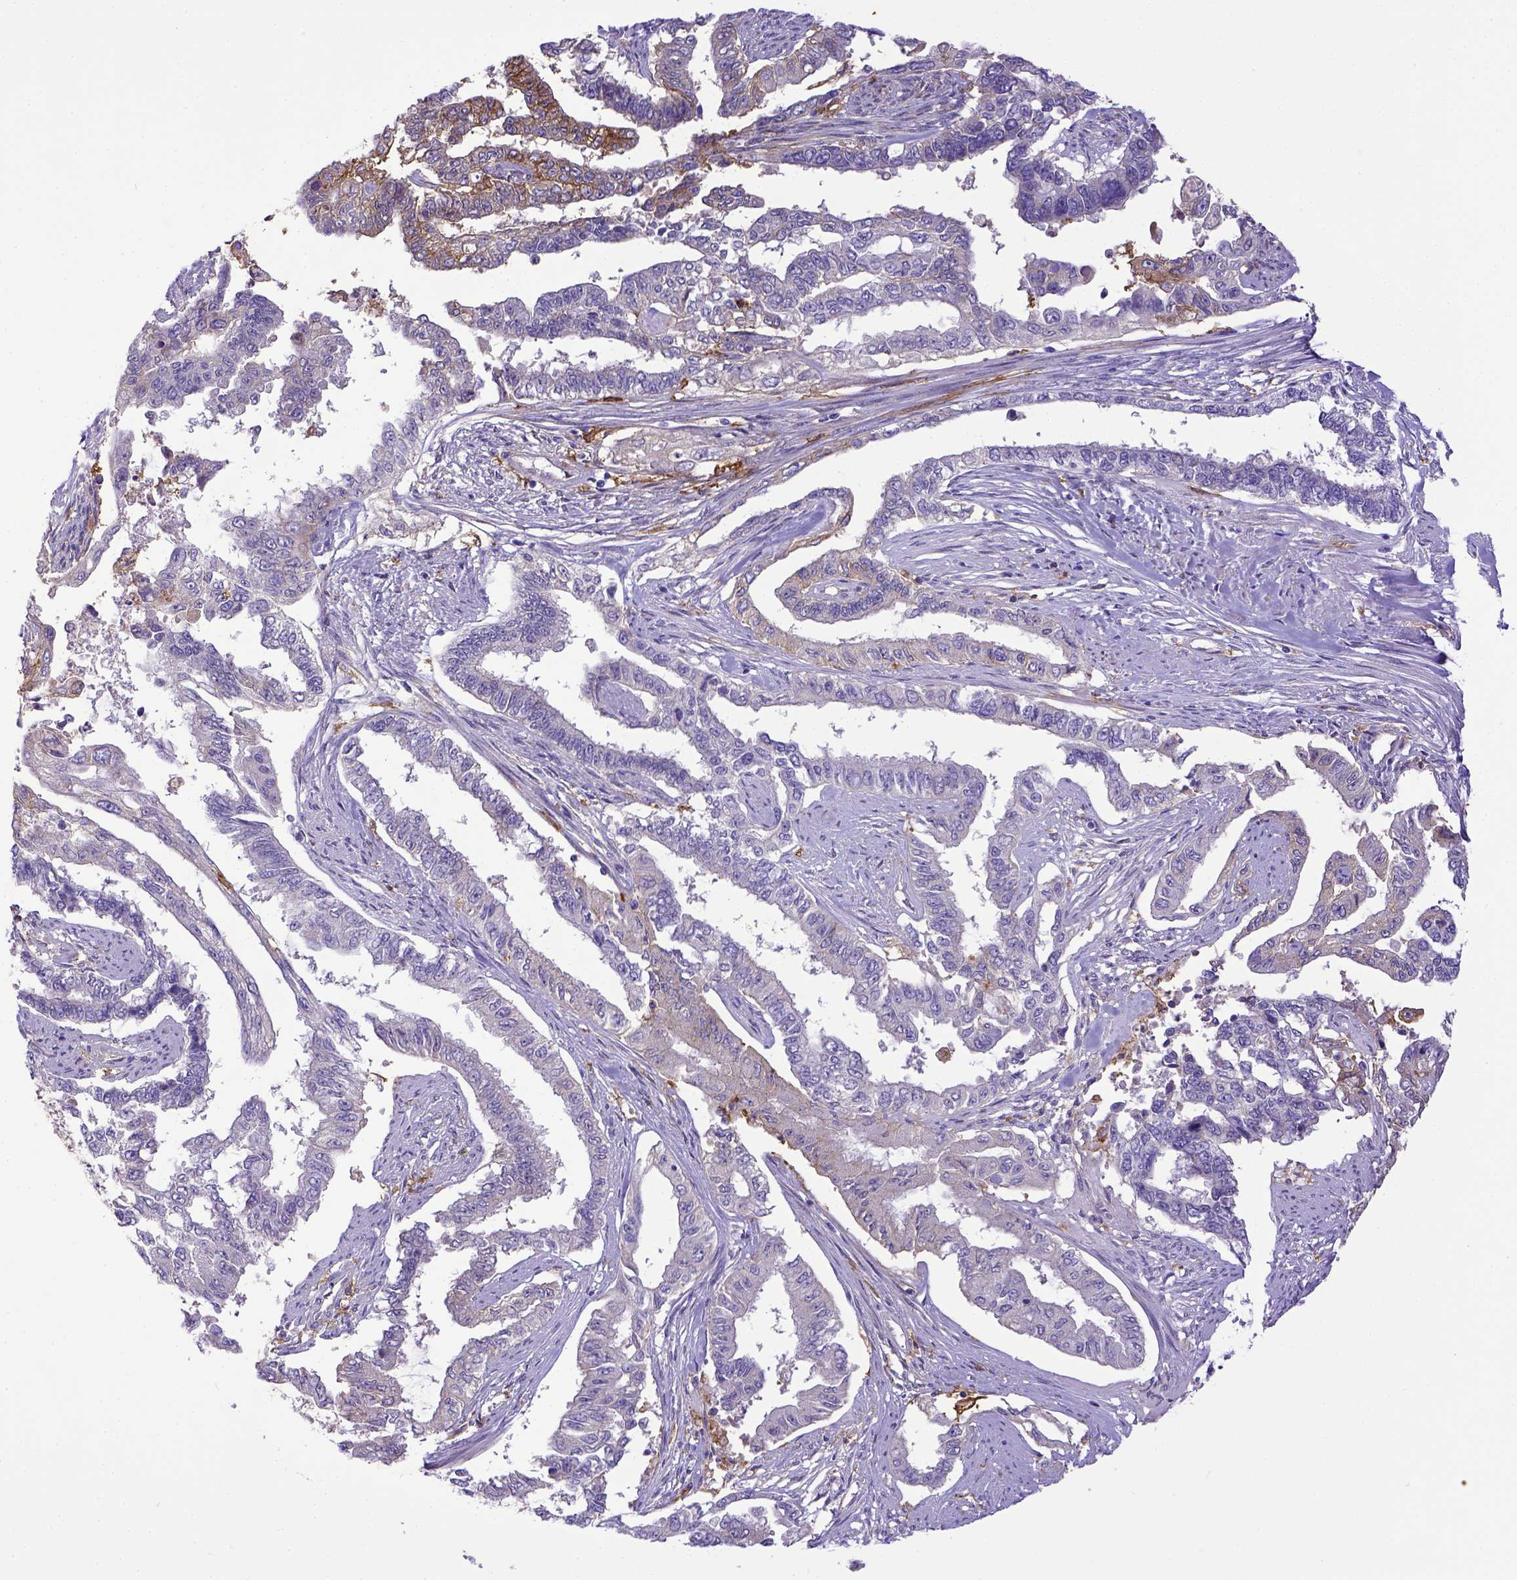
{"staining": {"intensity": "weak", "quantity": "<25%", "location": "cytoplasmic/membranous"}, "tissue": "endometrial cancer", "cell_type": "Tumor cells", "image_type": "cancer", "snomed": [{"axis": "morphology", "description": "Adenocarcinoma, NOS"}, {"axis": "topography", "description": "Uterus"}], "caption": "Tumor cells show no significant positivity in endometrial cancer (adenocarcinoma).", "gene": "CD40", "patient": {"sex": "female", "age": 59}}